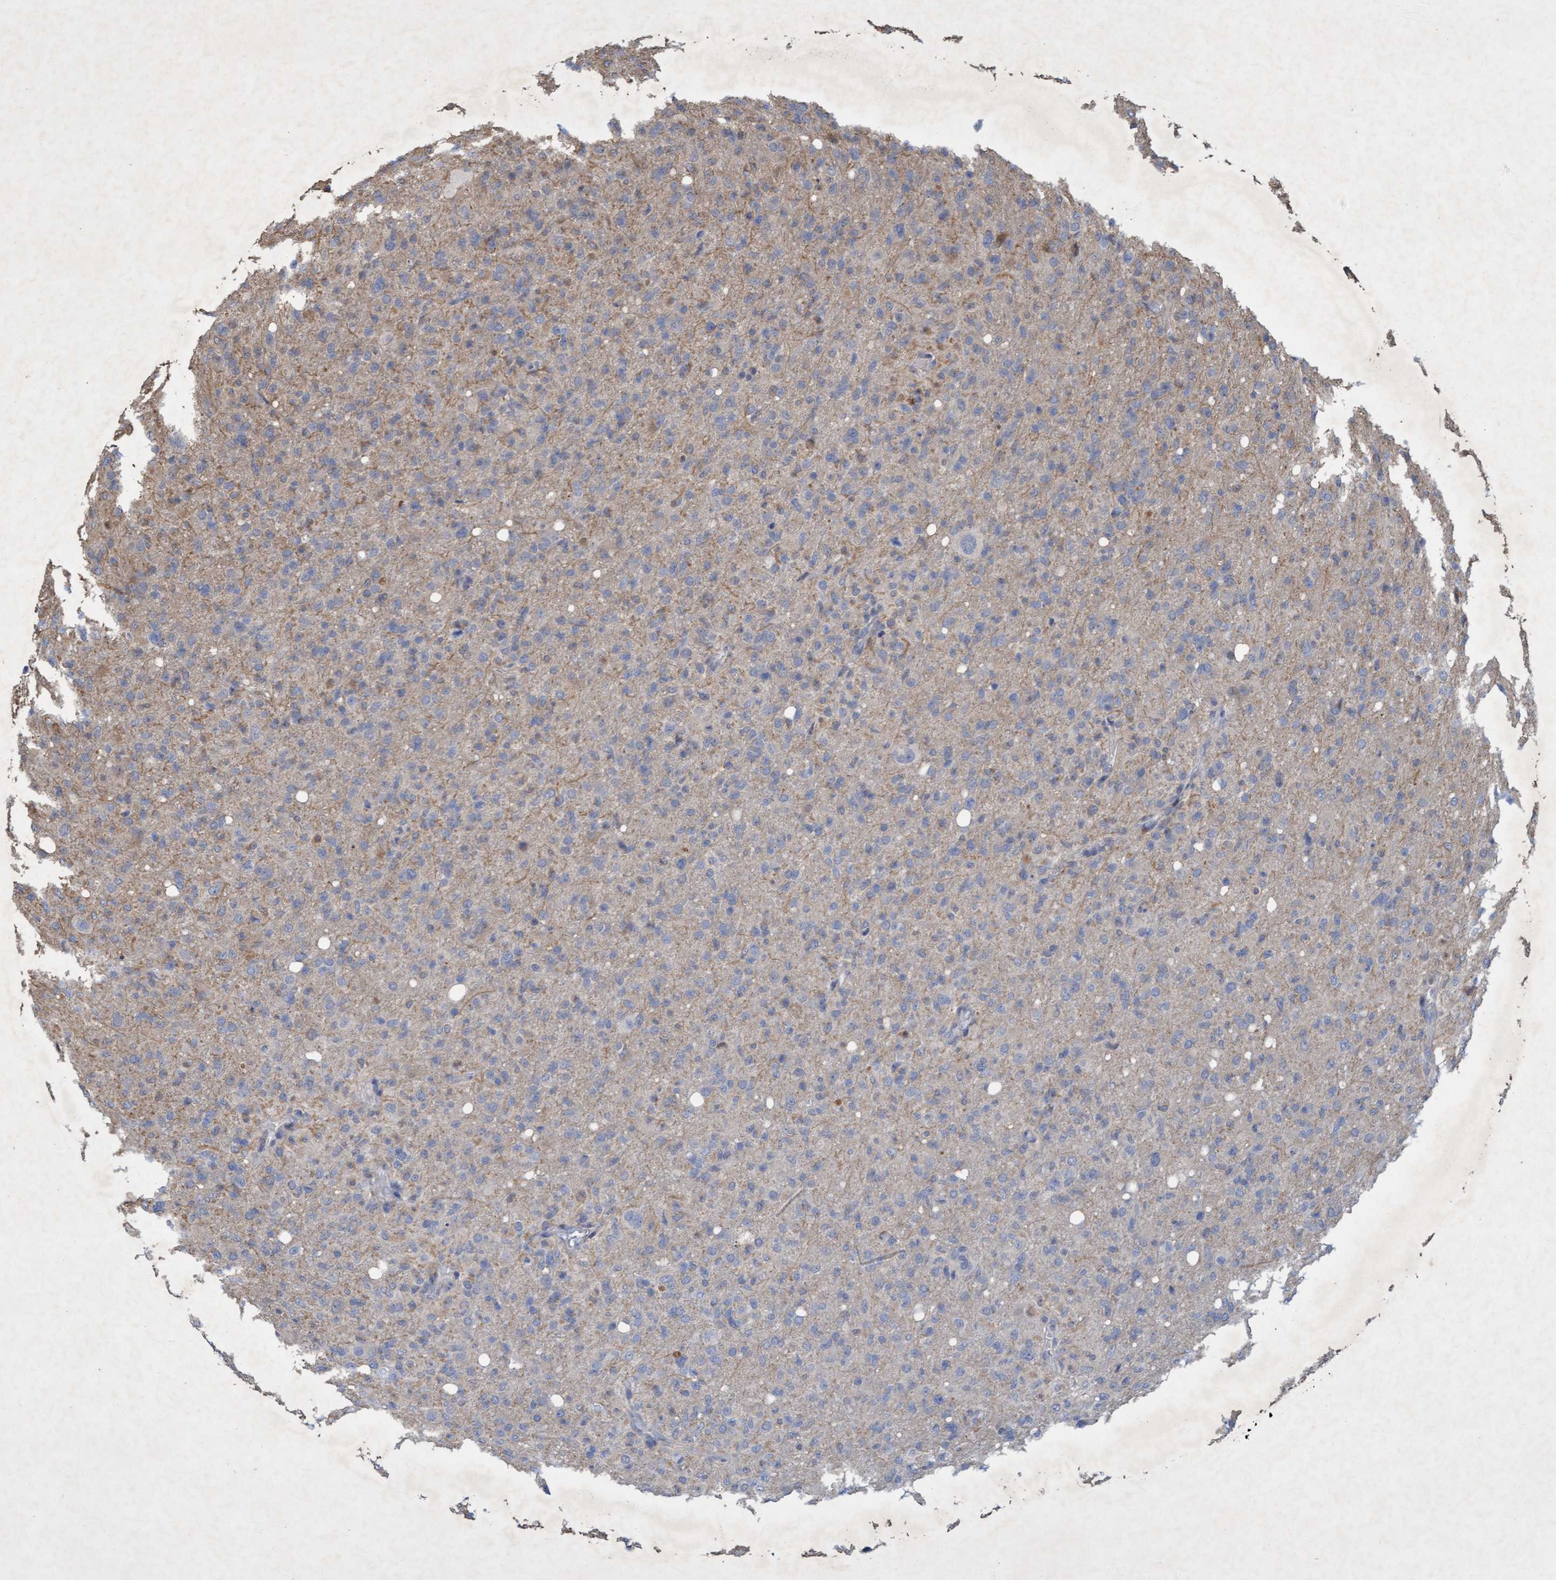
{"staining": {"intensity": "negative", "quantity": "none", "location": "none"}, "tissue": "glioma", "cell_type": "Tumor cells", "image_type": "cancer", "snomed": [{"axis": "morphology", "description": "Glioma, malignant, High grade"}, {"axis": "topography", "description": "Brain"}], "caption": "A micrograph of human glioma is negative for staining in tumor cells. (Stains: DAB immunohistochemistry (IHC) with hematoxylin counter stain, Microscopy: brightfield microscopy at high magnification).", "gene": "ZNF677", "patient": {"sex": "female", "age": 57}}